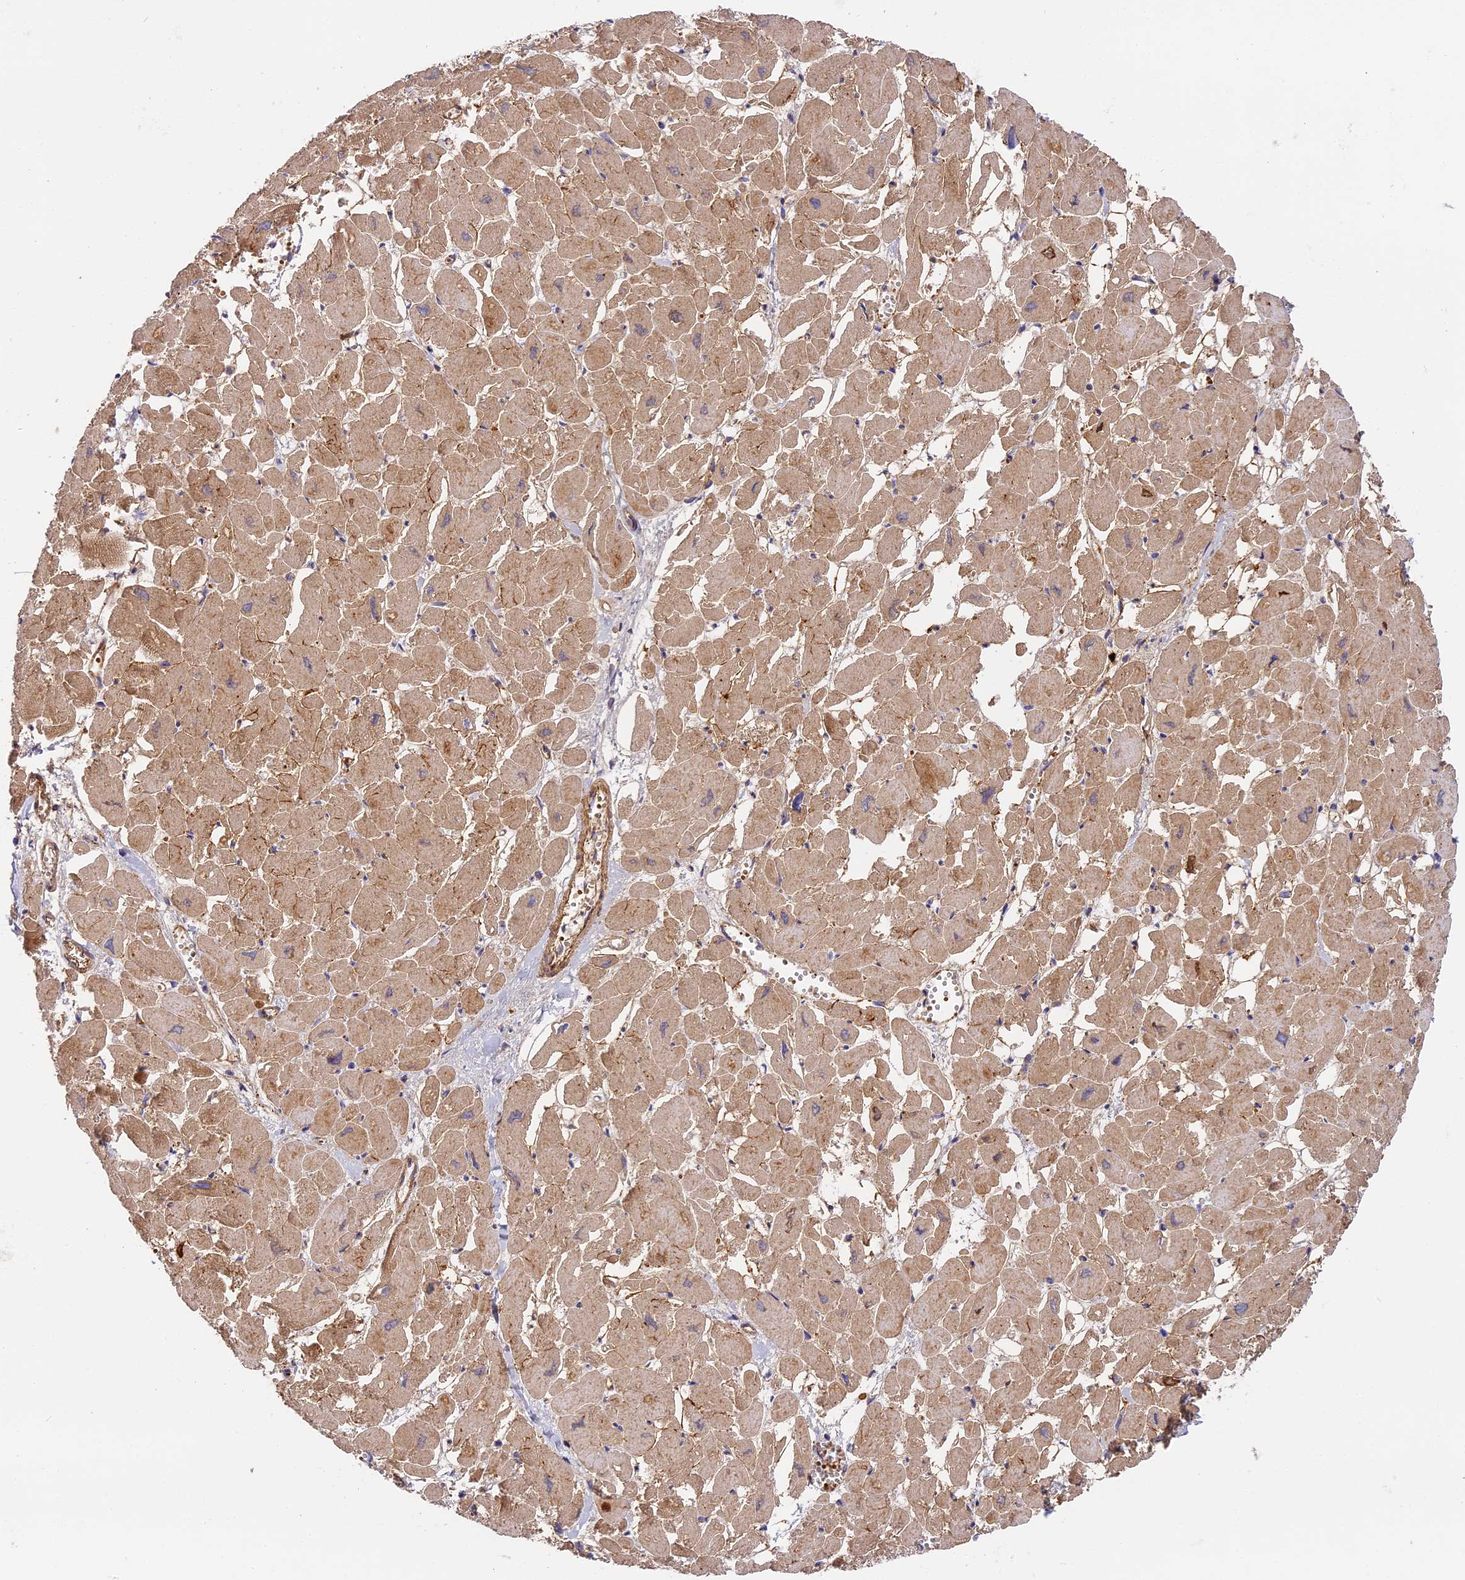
{"staining": {"intensity": "moderate", "quantity": ">75%", "location": "cytoplasmic/membranous"}, "tissue": "heart muscle", "cell_type": "Cardiomyocytes", "image_type": "normal", "snomed": [{"axis": "morphology", "description": "Normal tissue, NOS"}, {"axis": "topography", "description": "Heart"}], "caption": "Immunohistochemical staining of benign human heart muscle displays >75% levels of moderate cytoplasmic/membranous protein staining in about >75% of cardiomyocytes. Using DAB (3,3'-diaminobenzidine) (brown) and hematoxylin (blue) stains, captured at high magnification using brightfield microscopy.", "gene": "MISP3", "patient": {"sex": "male", "age": 54}}